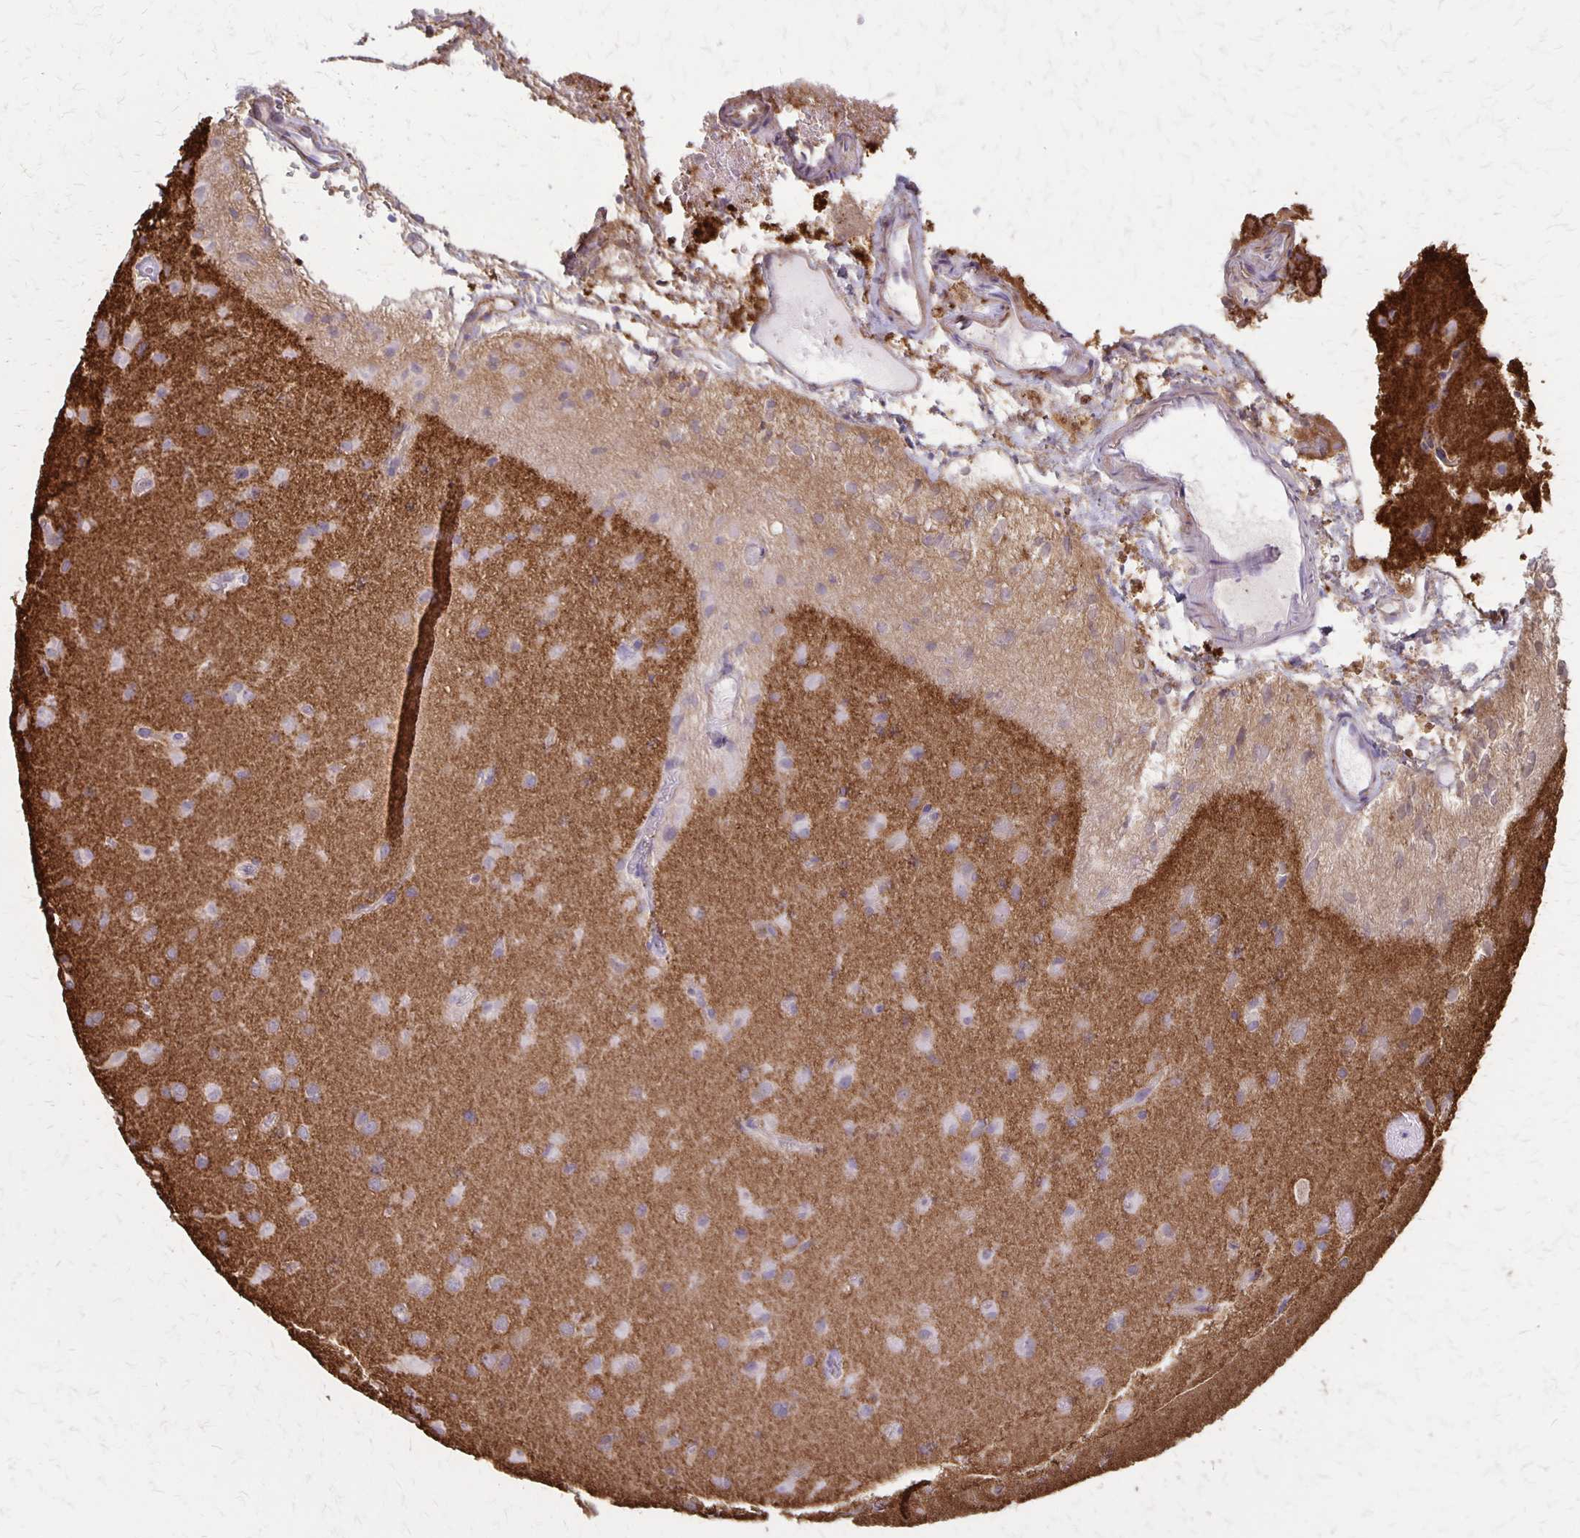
{"staining": {"intensity": "weak", "quantity": "<25%", "location": "cytoplasmic/membranous"}, "tissue": "glioma", "cell_type": "Tumor cells", "image_type": "cancer", "snomed": [{"axis": "morphology", "description": "Glioma, malignant, Low grade"}, {"axis": "topography", "description": "Brain"}], "caption": "A micrograph of human glioma is negative for staining in tumor cells. (Brightfield microscopy of DAB (3,3'-diaminobenzidine) immunohistochemistry at high magnification).", "gene": "SEPTIN5", "patient": {"sex": "male", "age": 58}}